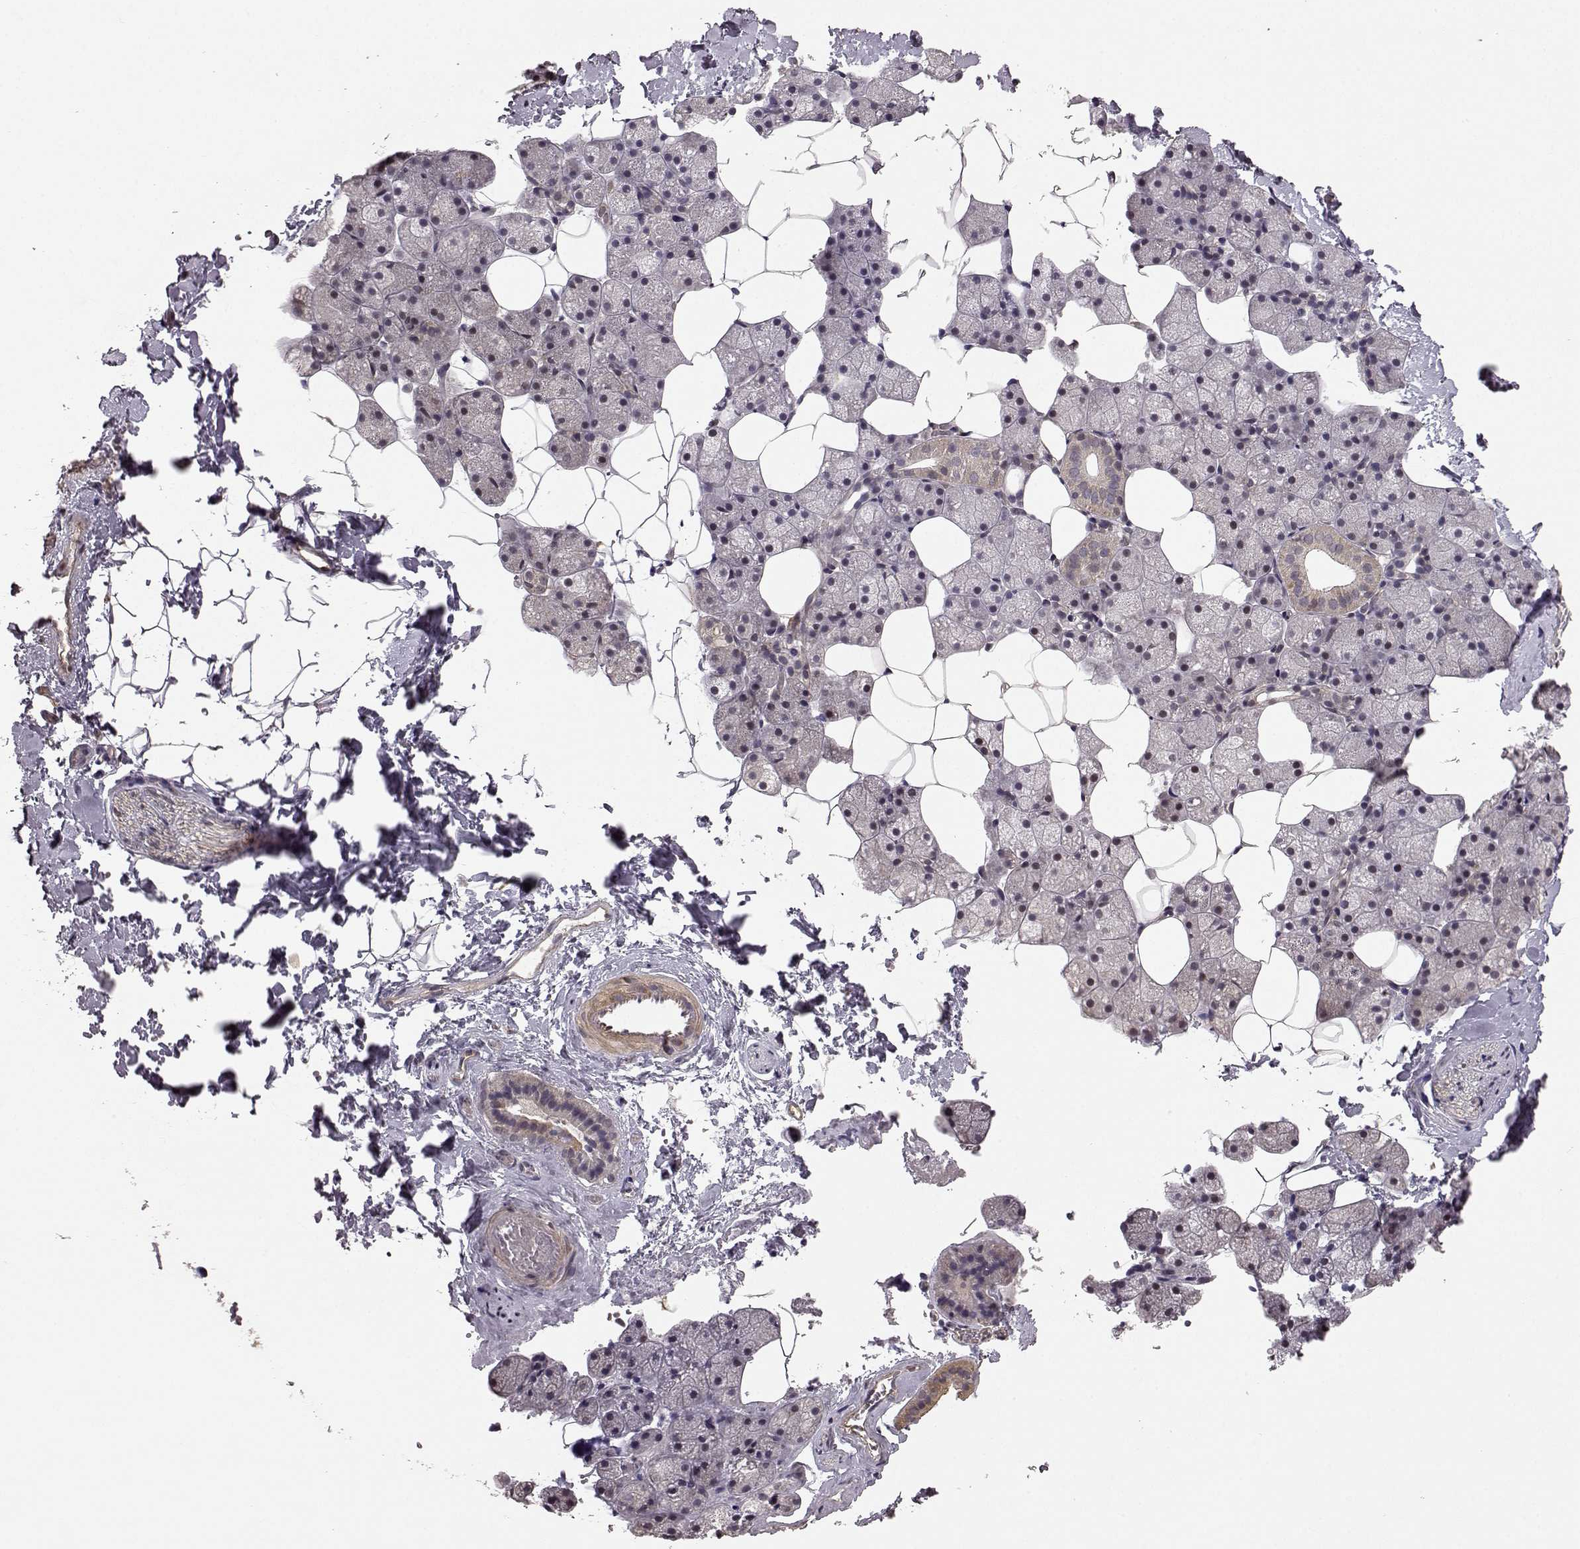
{"staining": {"intensity": "moderate", "quantity": "<25%", "location": "cytoplasmic/membranous"}, "tissue": "salivary gland", "cell_type": "Glandular cells", "image_type": "normal", "snomed": [{"axis": "morphology", "description": "Normal tissue, NOS"}, {"axis": "topography", "description": "Salivary gland"}], "caption": "Normal salivary gland was stained to show a protein in brown. There is low levels of moderate cytoplasmic/membranous expression in approximately <25% of glandular cells. (Brightfield microscopy of DAB IHC at high magnification).", "gene": "BACH2", "patient": {"sex": "male", "age": 38}}